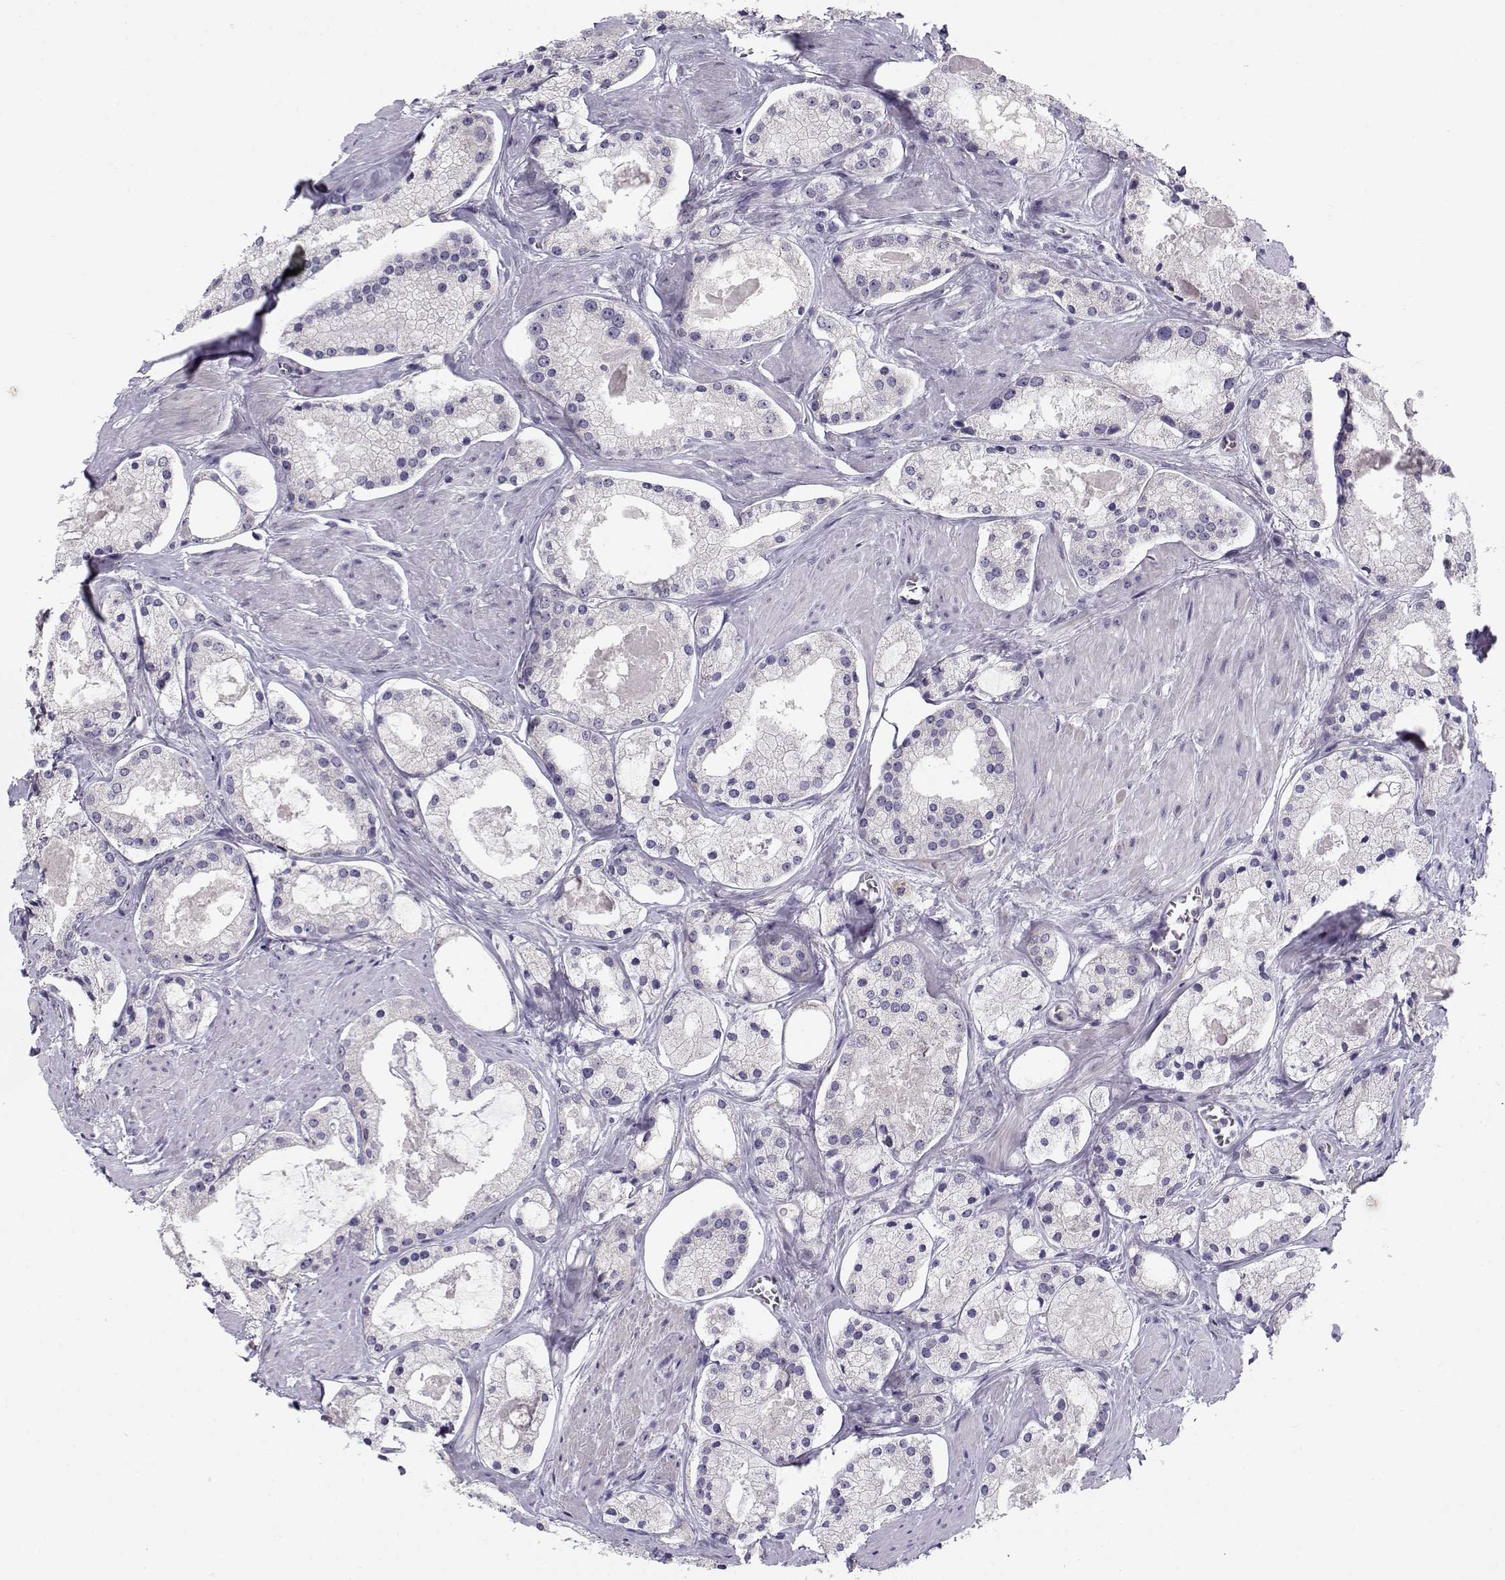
{"staining": {"intensity": "negative", "quantity": "none", "location": "none"}, "tissue": "prostate cancer", "cell_type": "Tumor cells", "image_type": "cancer", "snomed": [{"axis": "morphology", "description": "Adenocarcinoma, NOS"}, {"axis": "morphology", "description": "Adenocarcinoma, High grade"}, {"axis": "topography", "description": "Prostate"}], "caption": "This is an IHC micrograph of adenocarcinoma (prostate). There is no positivity in tumor cells.", "gene": "DDX25", "patient": {"sex": "male", "age": 64}}